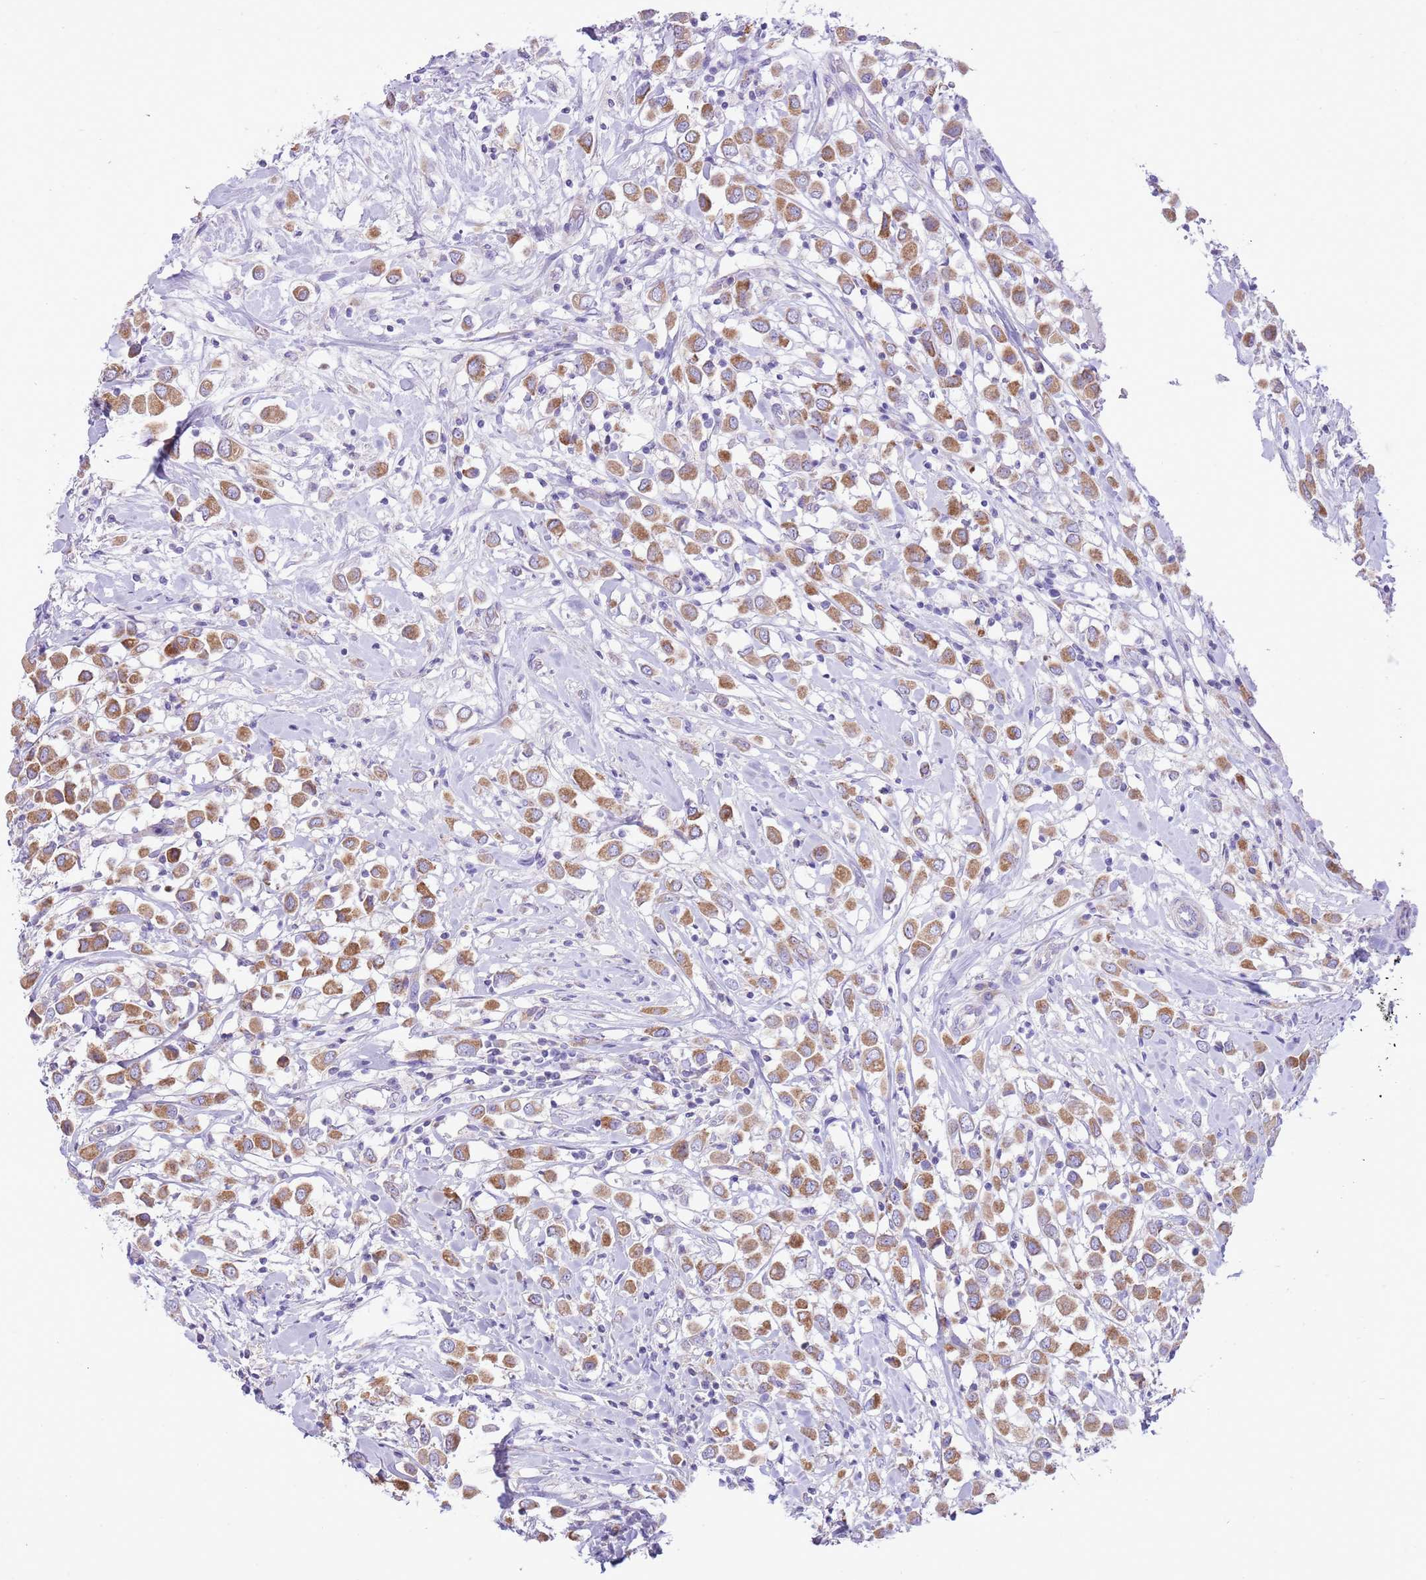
{"staining": {"intensity": "moderate", "quantity": ">75%", "location": "cytoplasmic/membranous"}, "tissue": "breast cancer", "cell_type": "Tumor cells", "image_type": "cancer", "snomed": [{"axis": "morphology", "description": "Duct carcinoma"}, {"axis": "topography", "description": "Breast"}], "caption": "This is an image of IHC staining of breast cancer (infiltrating ductal carcinoma), which shows moderate staining in the cytoplasmic/membranous of tumor cells.", "gene": "OAZ2", "patient": {"sex": "female", "age": 61}}